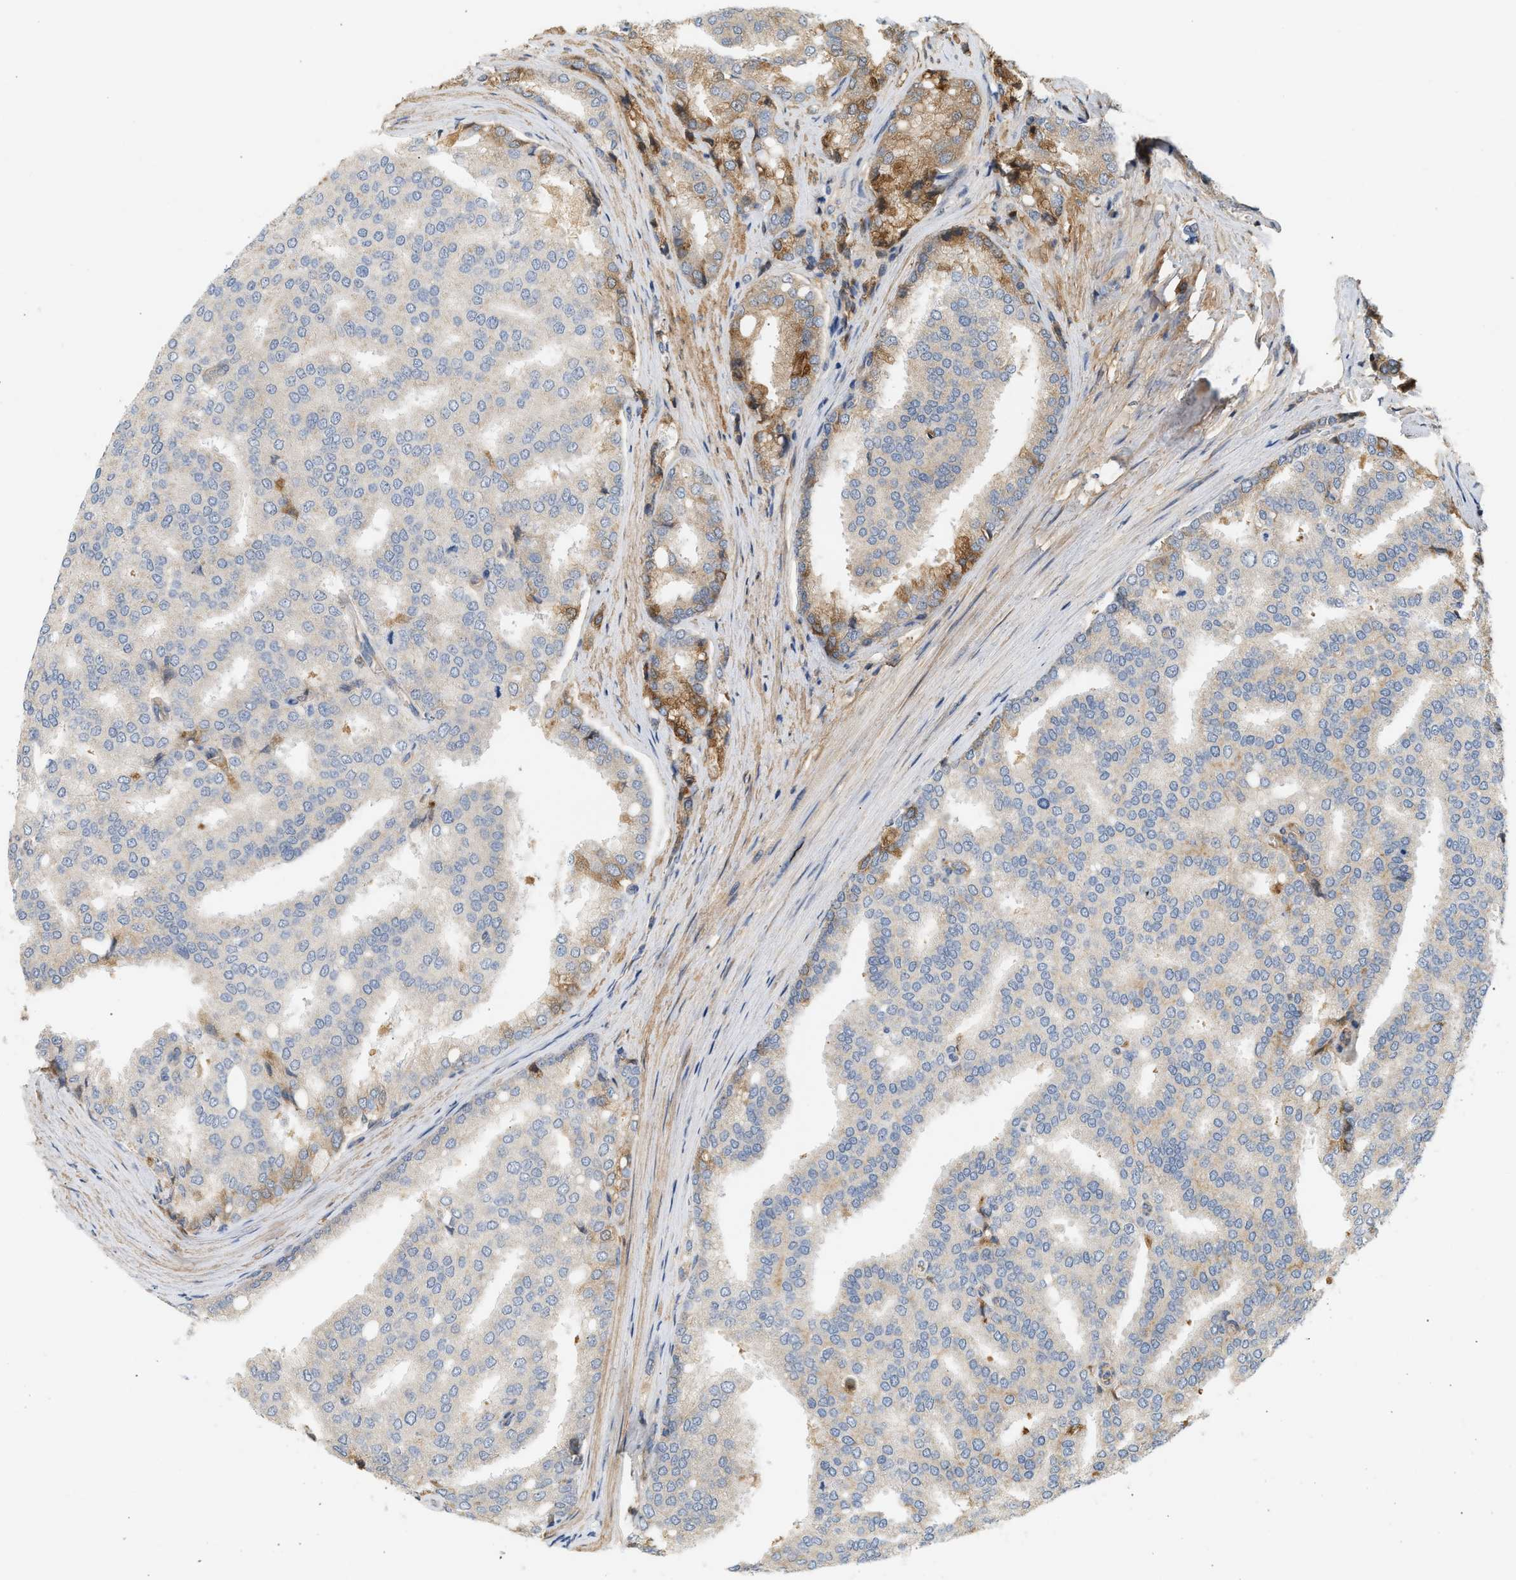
{"staining": {"intensity": "moderate", "quantity": "<25%", "location": "cytoplasmic/membranous"}, "tissue": "prostate cancer", "cell_type": "Tumor cells", "image_type": "cancer", "snomed": [{"axis": "morphology", "description": "Adenocarcinoma, High grade"}, {"axis": "topography", "description": "Prostate"}], "caption": "Prostate cancer (high-grade adenocarcinoma) stained with a protein marker reveals moderate staining in tumor cells.", "gene": "F8", "patient": {"sex": "male", "age": 50}}